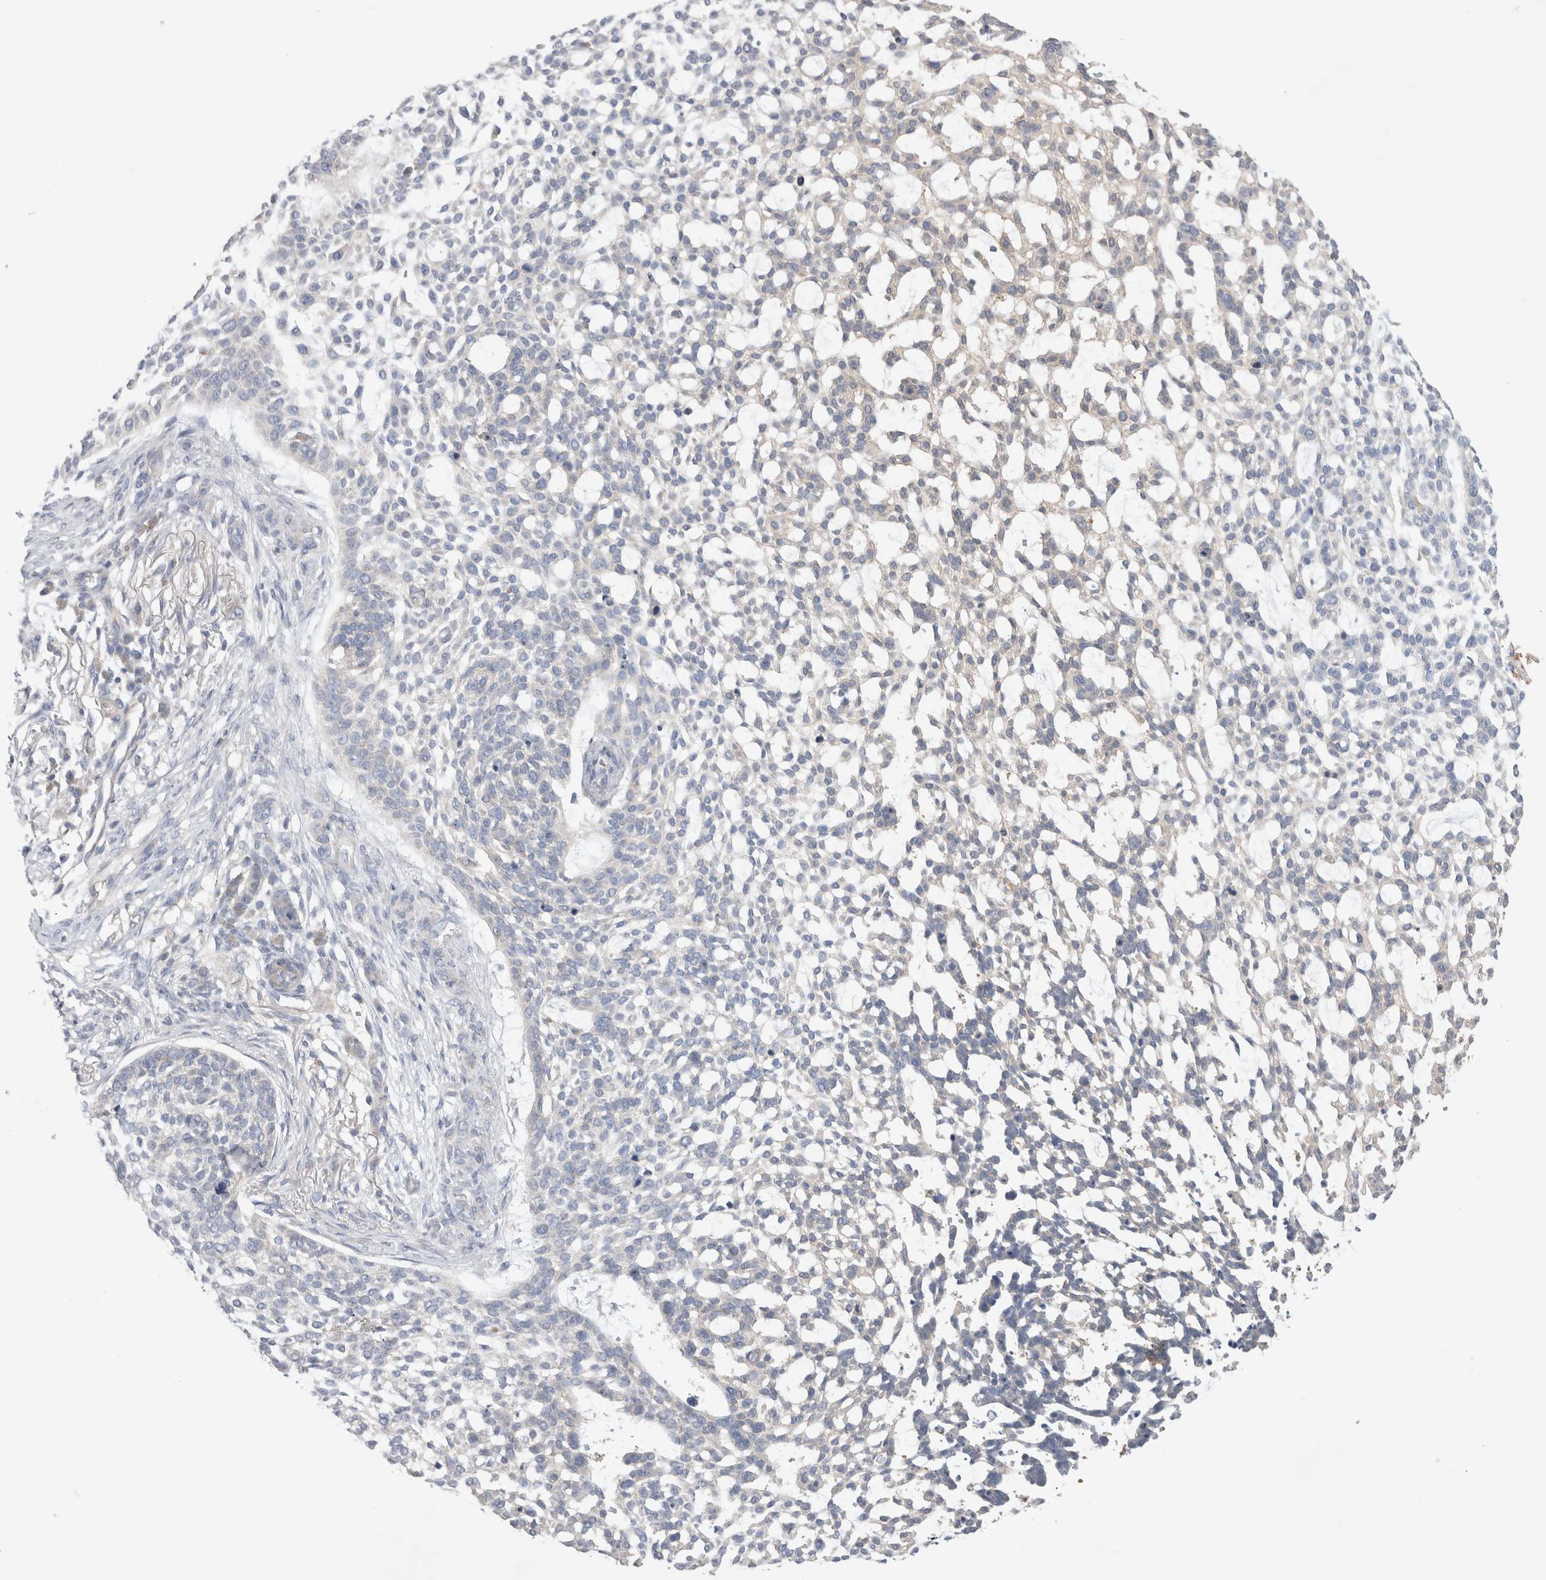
{"staining": {"intensity": "negative", "quantity": "none", "location": "none"}, "tissue": "skin cancer", "cell_type": "Tumor cells", "image_type": "cancer", "snomed": [{"axis": "morphology", "description": "Basal cell carcinoma"}, {"axis": "topography", "description": "Skin"}], "caption": "DAB (3,3'-diaminobenzidine) immunohistochemical staining of human skin basal cell carcinoma shows no significant staining in tumor cells. (DAB immunohistochemistry (IHC) visualized using brightfield microscopy, high magnification).", "gene": "IFT74", "patient": {"sex": "female", "age": 64}}